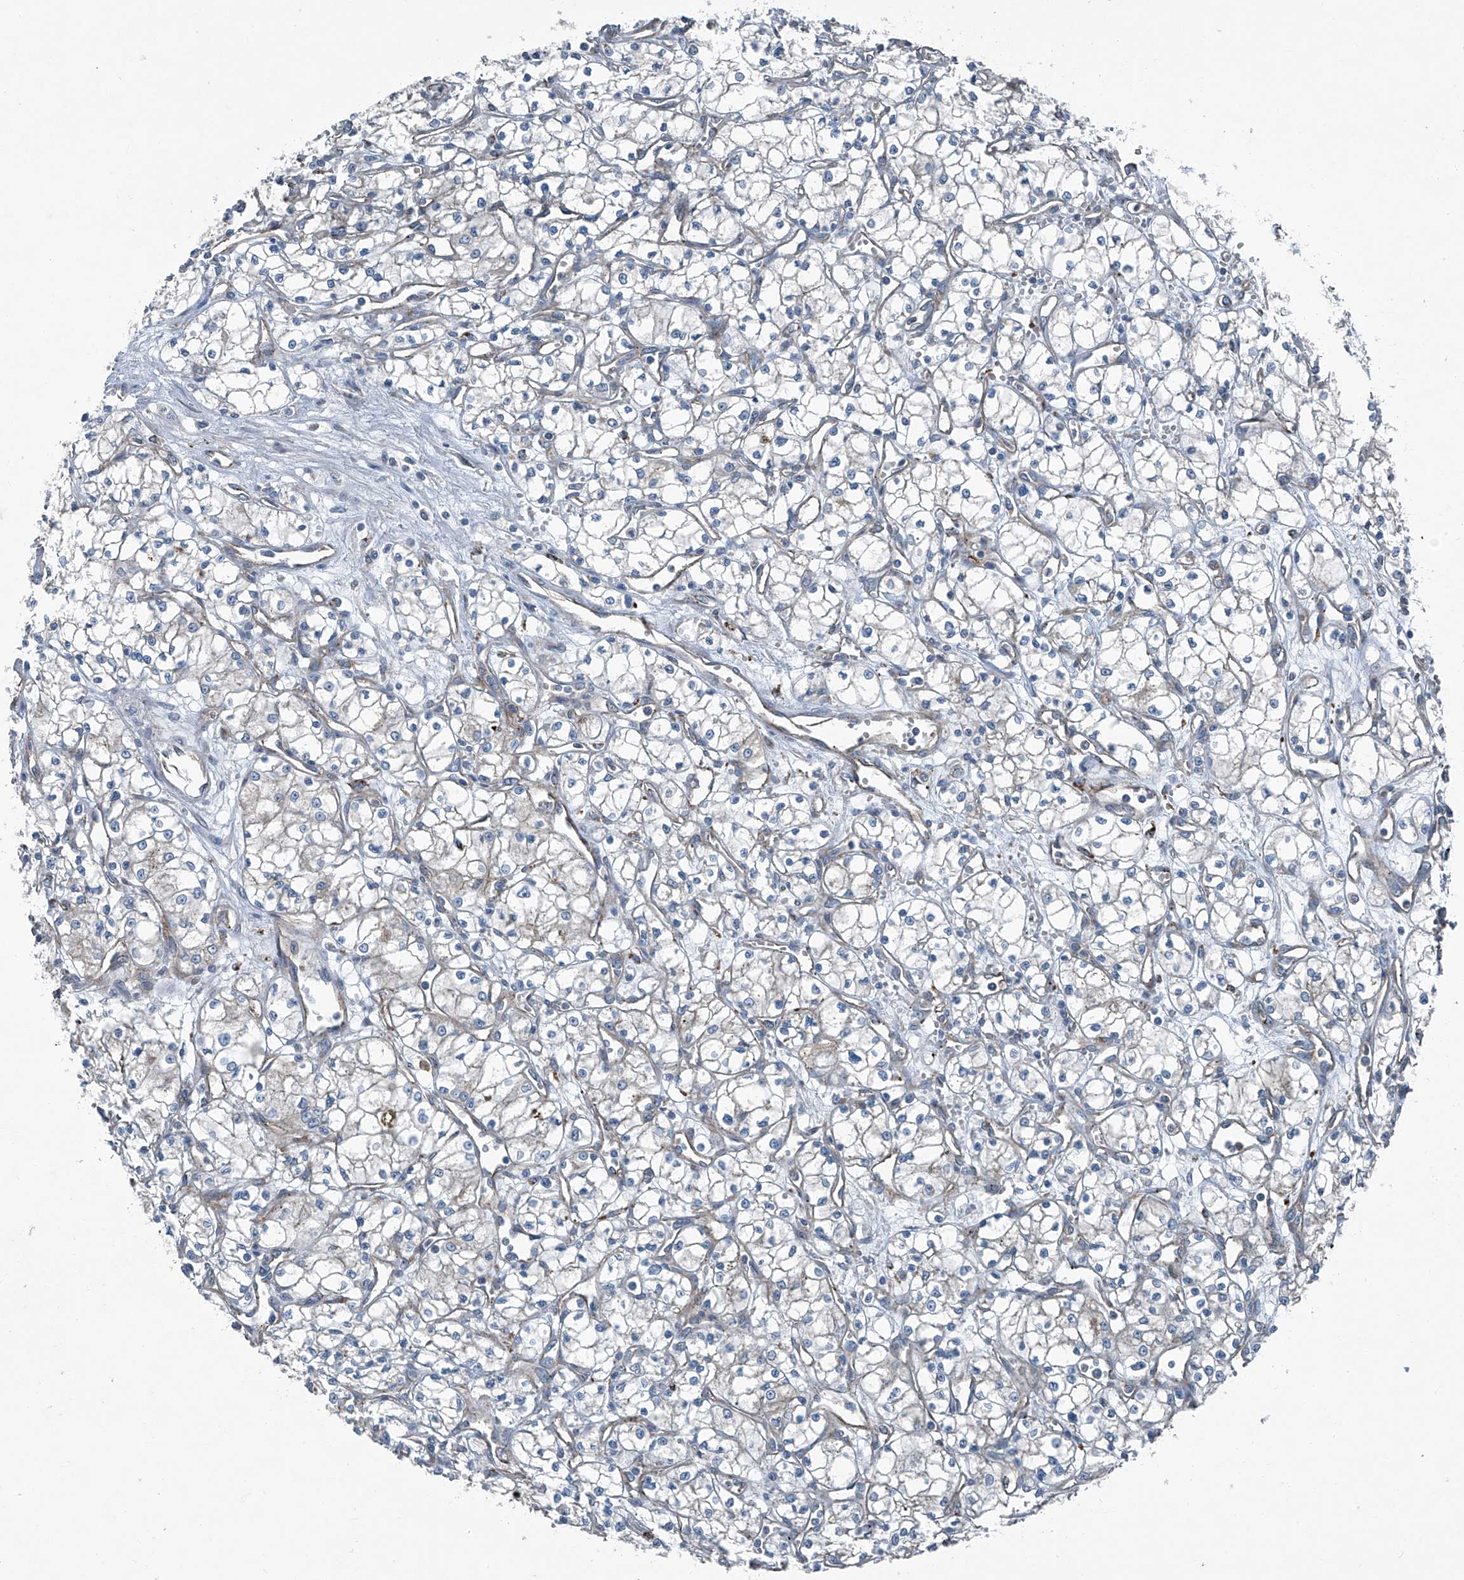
{"staining": {"intensity": "negative", "quantity": "none", "location": "none"}, "tissue": "renal cancer", "cell_type": "Tumor cells", "image_type": "cancer", "snomed": [{"axis": "morphology", "description": "Adenocarcinoma, NOS"}, {"axis": "topography", "description": "Kidney"}], "caption": "This is an IHC image of human renal adenocarcinoma. There is no staining in tumor cells.", "gene": "SENP2", "patient": {"sex": "male", "age": 59}}